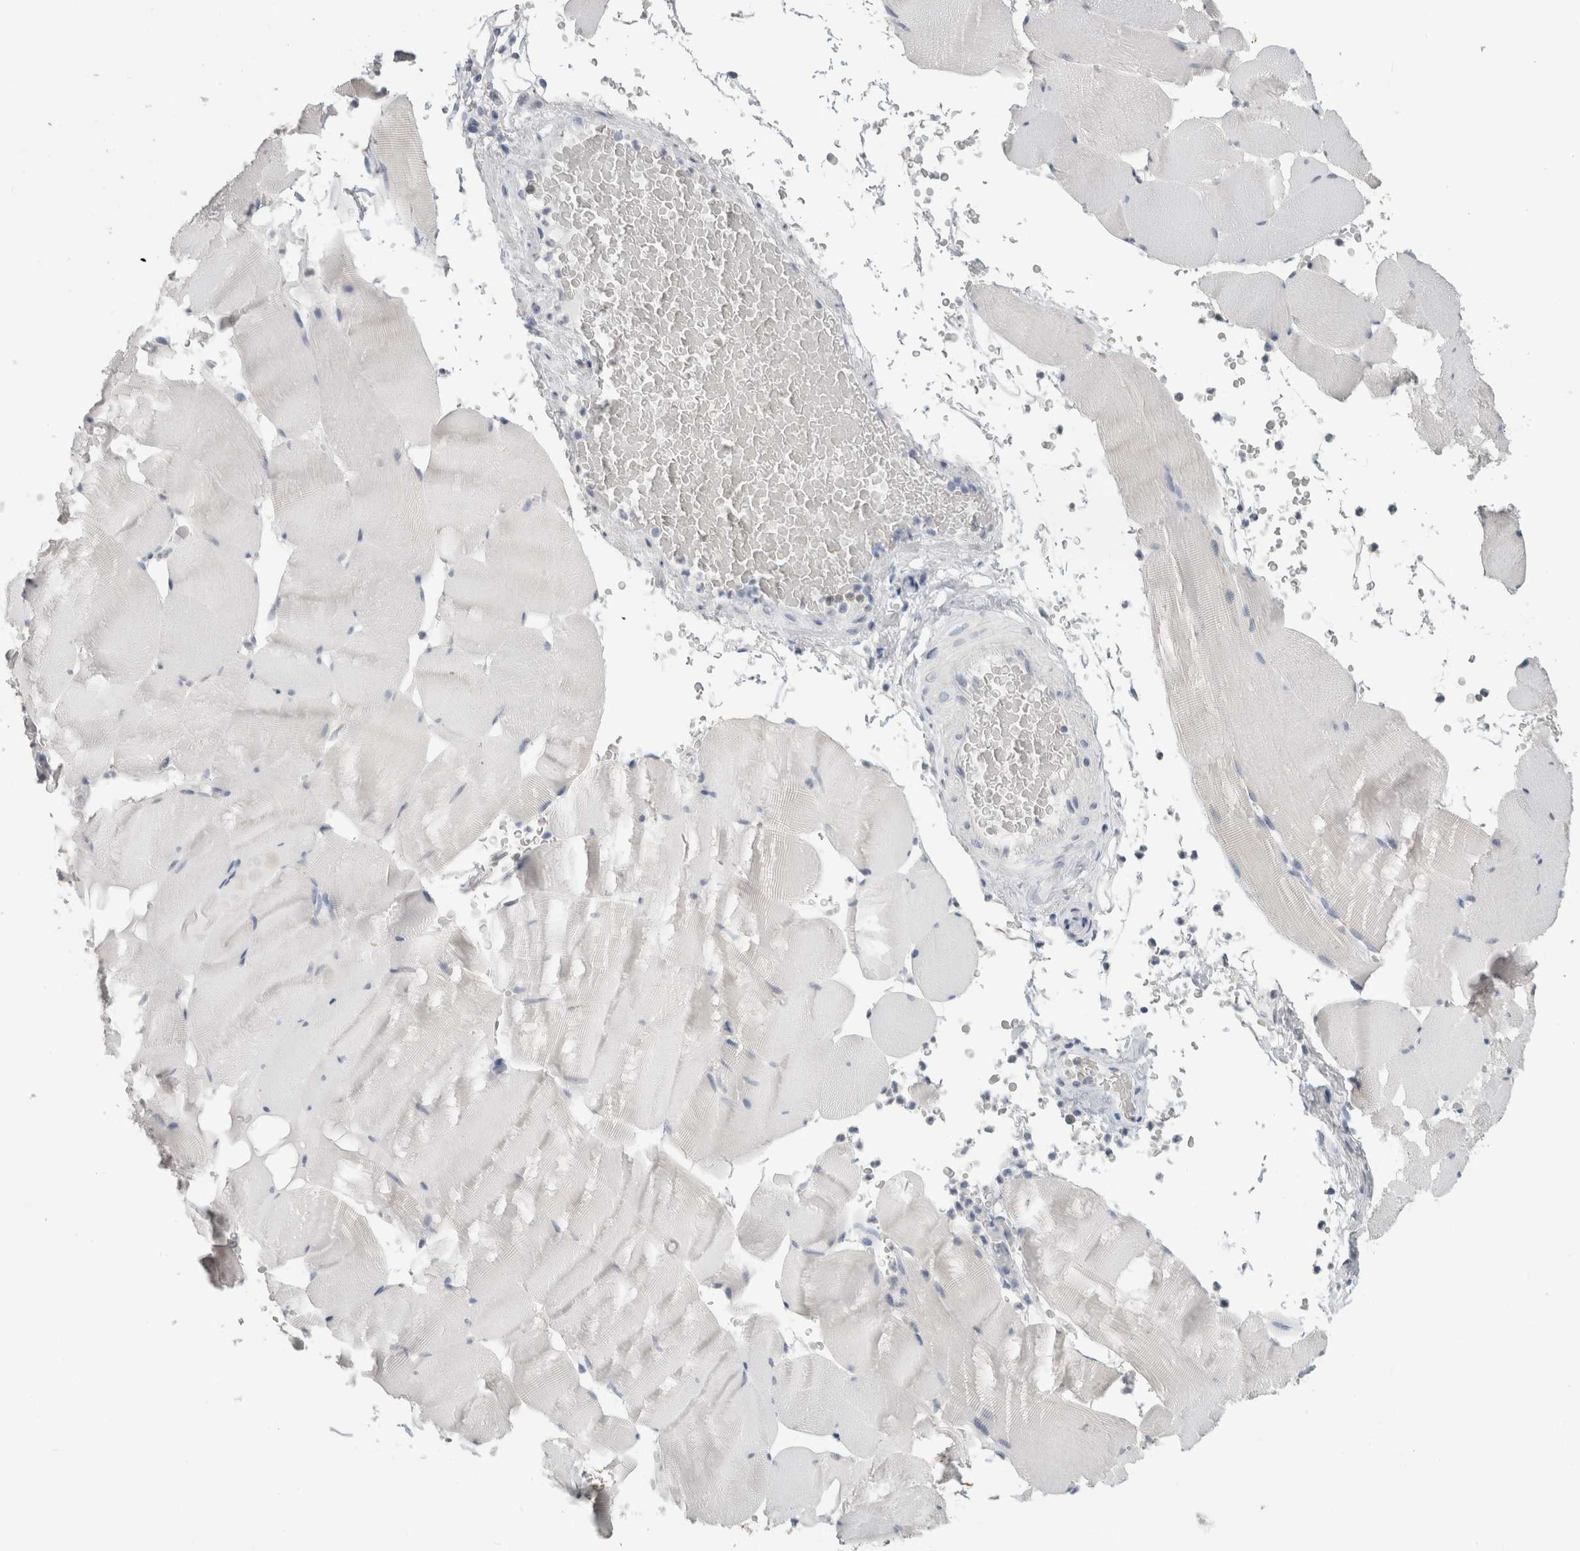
{"staining": {"intensity": "negative", "quantity": "none", "location": "none"}, "tissue": "skeletal muscle", "cell_type": "Myocytes", "image_type": "normal", "snomed": [{"axis": "morphology", "description": "Normal tissue, NOS"}, {"axis": "topography", "description": "Skeletal muscle"}], "caption": "This is an immunohistochemistry histopathology image of unremarkable human skeletal muscle. There is no expression in myocytes.", "gene": "SLC6A1", "patient": {"sex": "male", "age": 62}}